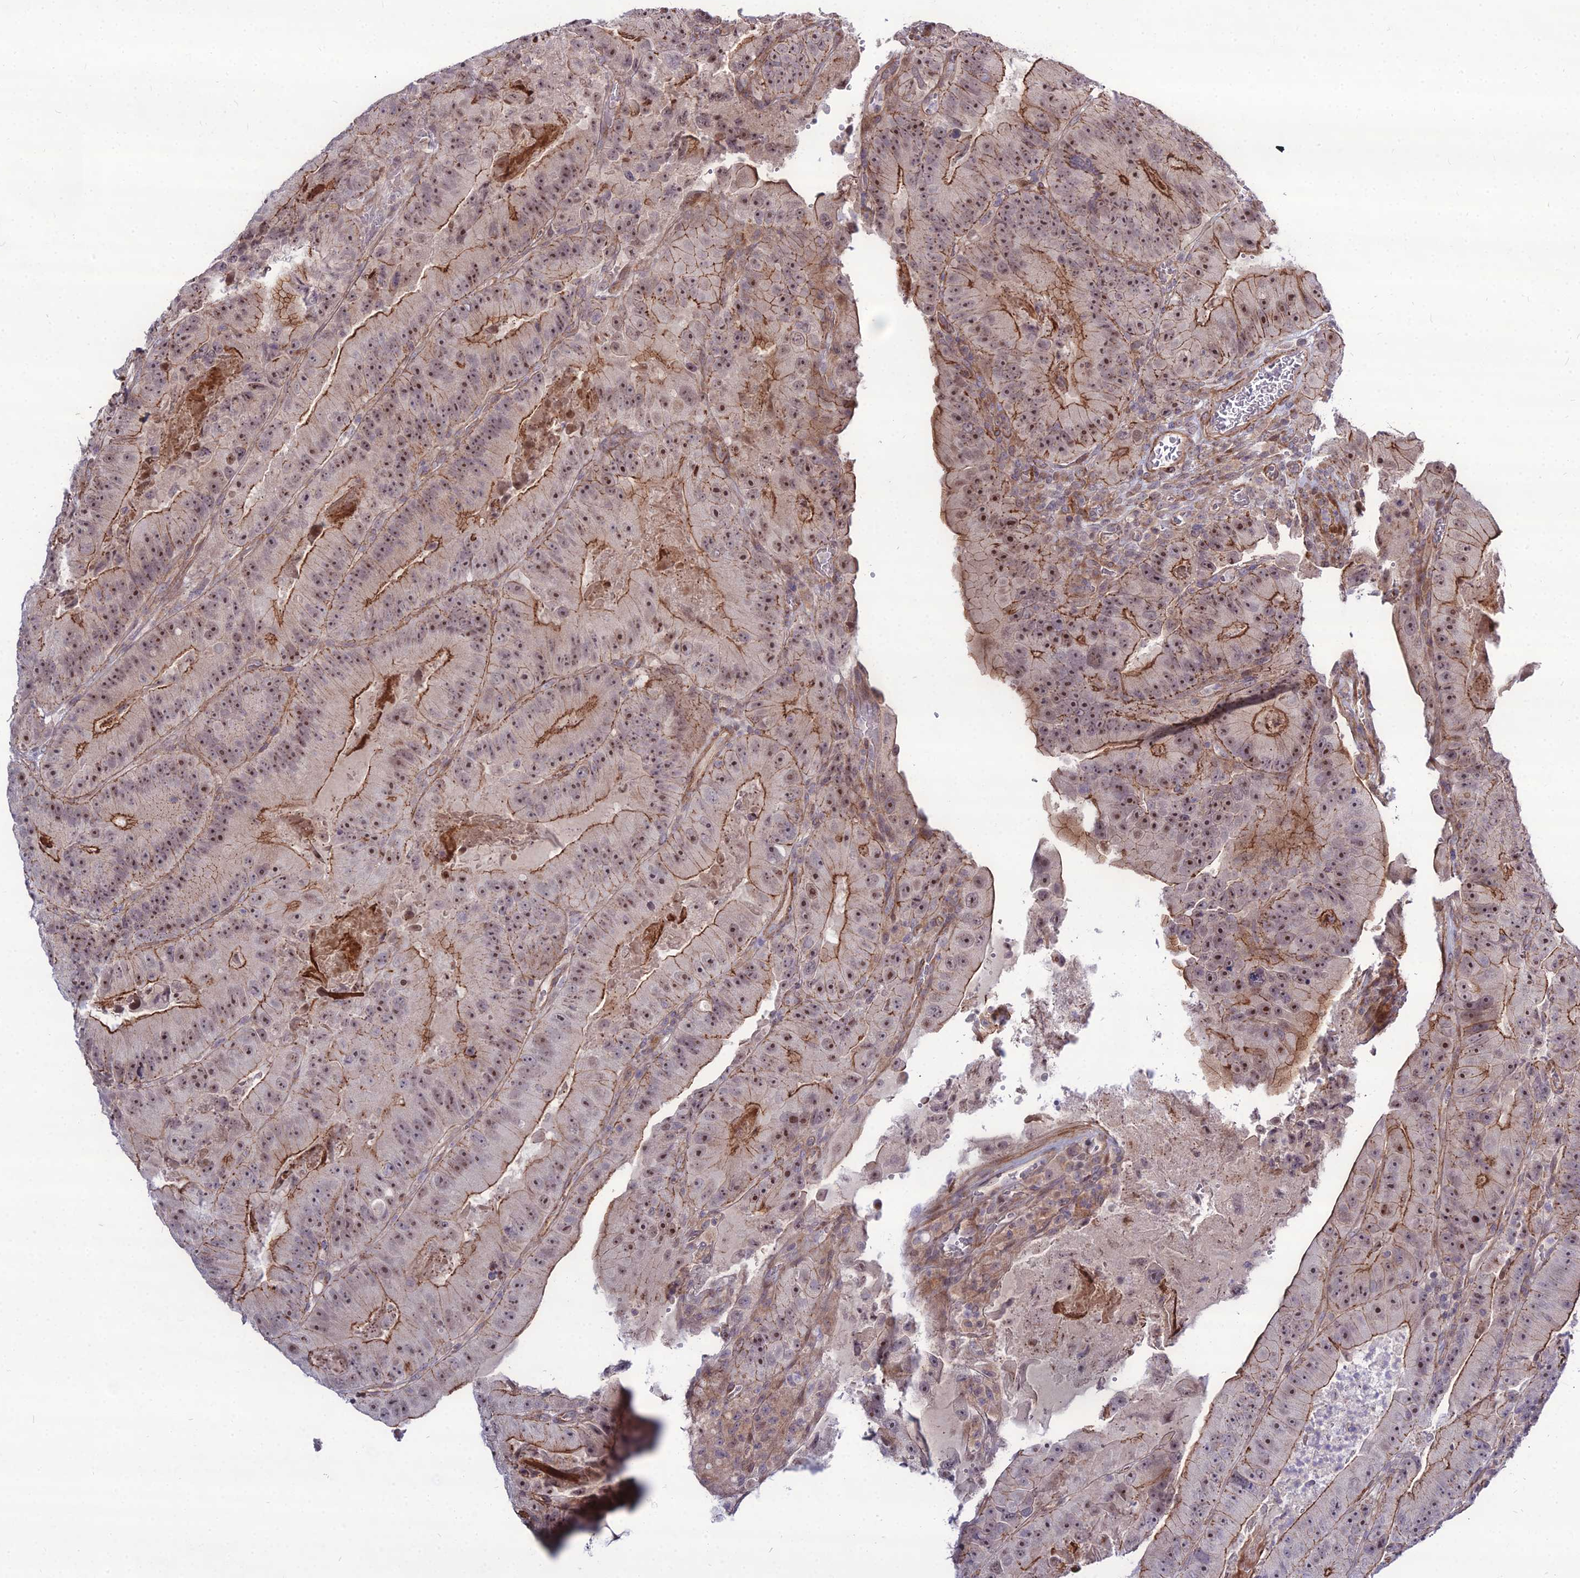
{"staining": {"intensity": "moderate", "quantity": ">75%", "location": "cytoplasmic/membranous,nuclear"}, "tissue": "colorectal cancer", "cell_type": "Tumor cells", "image_type": "cancer", "snomed": [{"axis": "morphology", "description": "Adenocarcinoma, NOS"}, {"axis": "topography", "description": "Colon"}], "caption": "Immunohistochemistry micrograph of neoplastic tissue: colorectal cancer (adenocarcinoma) stained using immunohistochemistry reveals medium levels of moderate protein expression localized specifically in the cytoplasmic/membranous and nuclear of tumor cells, appearing as a cytoplasmic/membranous and nuclear brown color.", "gene": "TSPYL2", "patient": {"sex": "female", "age": 86}}